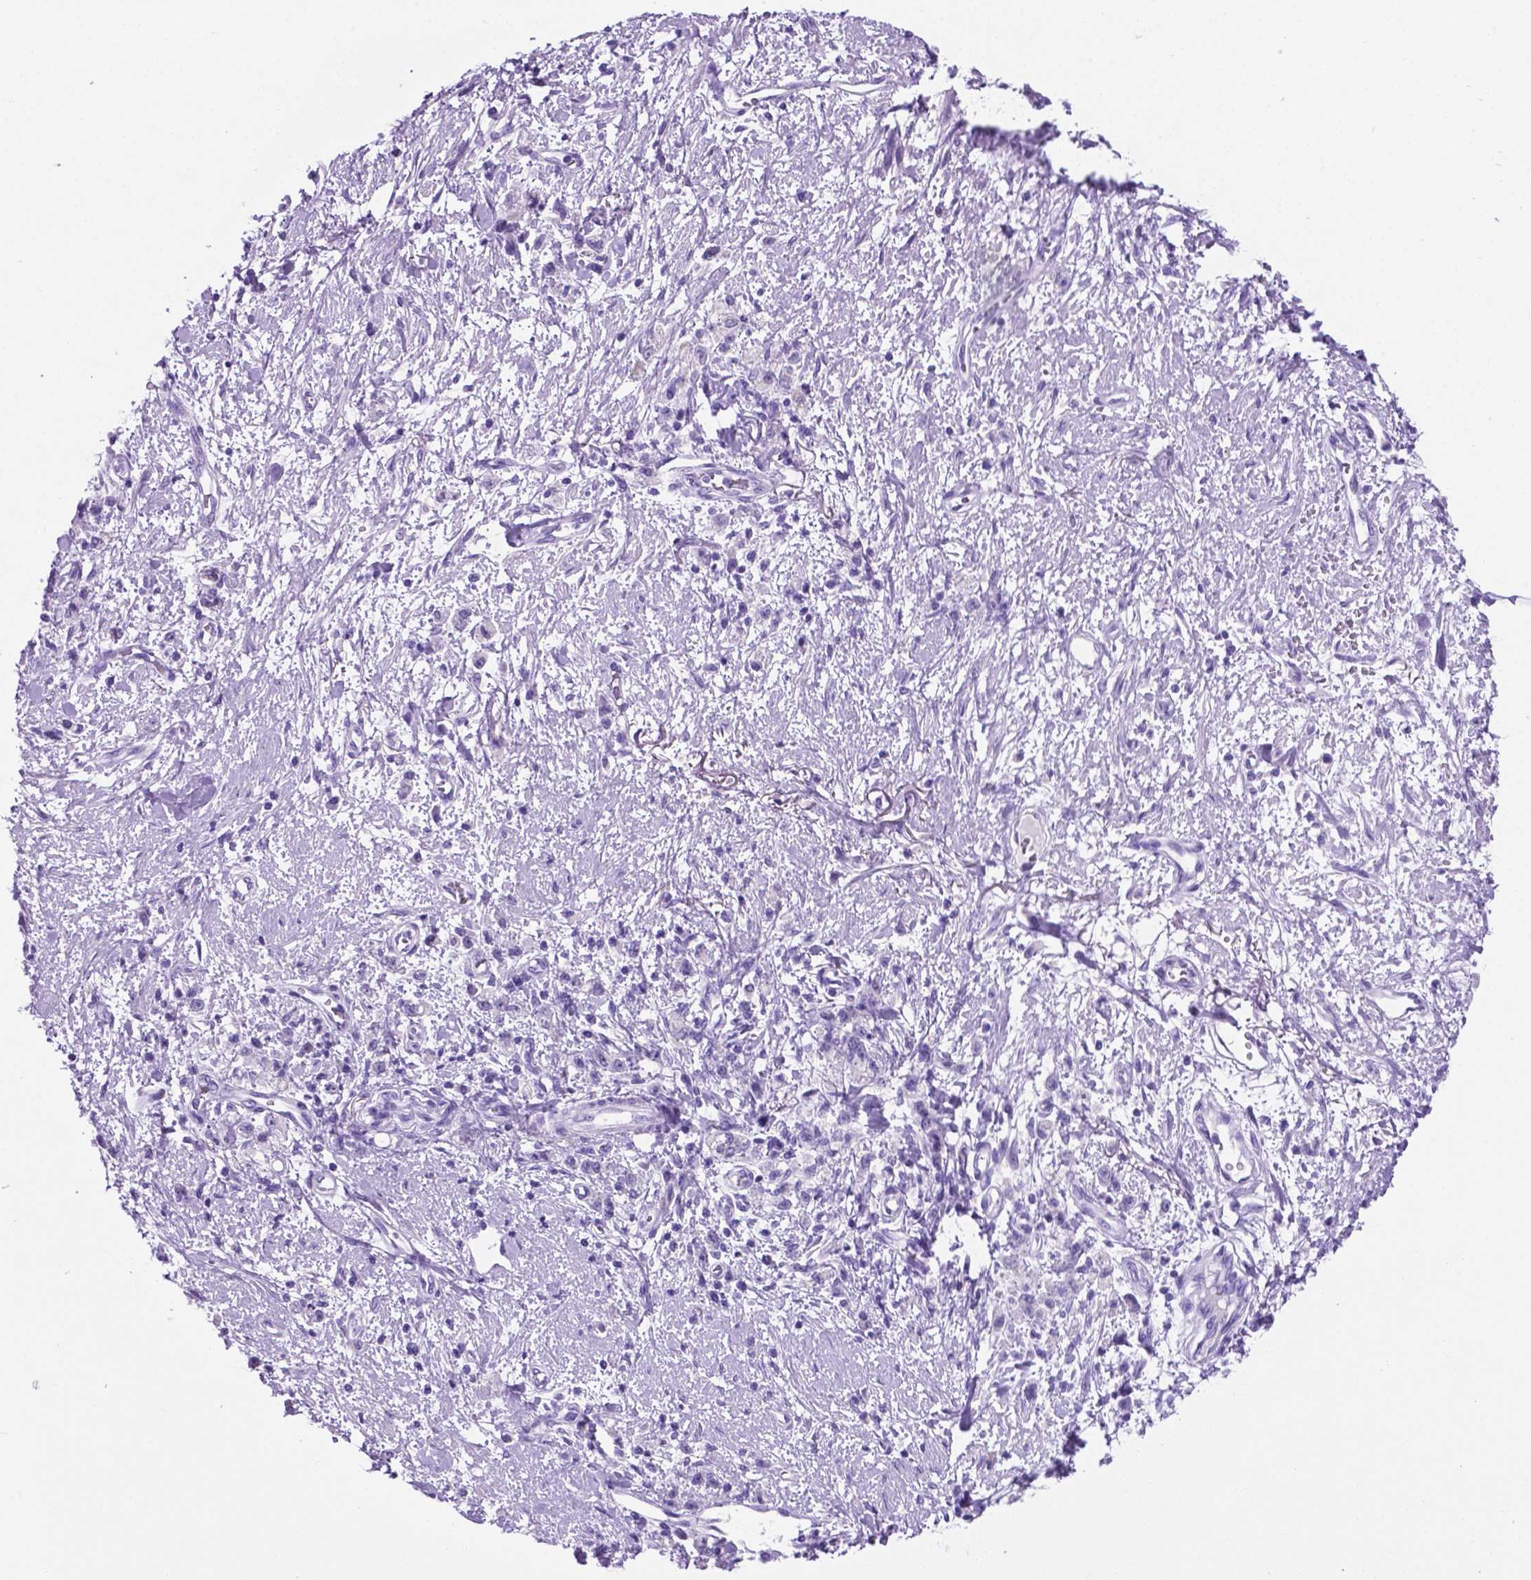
{"staining": {"intensity": "negative", "quantity": "none", "location": "none"}, "tissue": "stomach cancer", "cell_type": "Tumor cells", "image_type": "cancer", "snomed": [{"axis": "morphology", "description": "Adenocarcinoma, NOS"}, {"axis": "topography", "description": "Stomach"}], "caption": "Tumor cells are negative for protein expression in human stomach adenocarcinoma.", "gene": "C17orf107", "patient": {"sex": "male", "age": 77}}